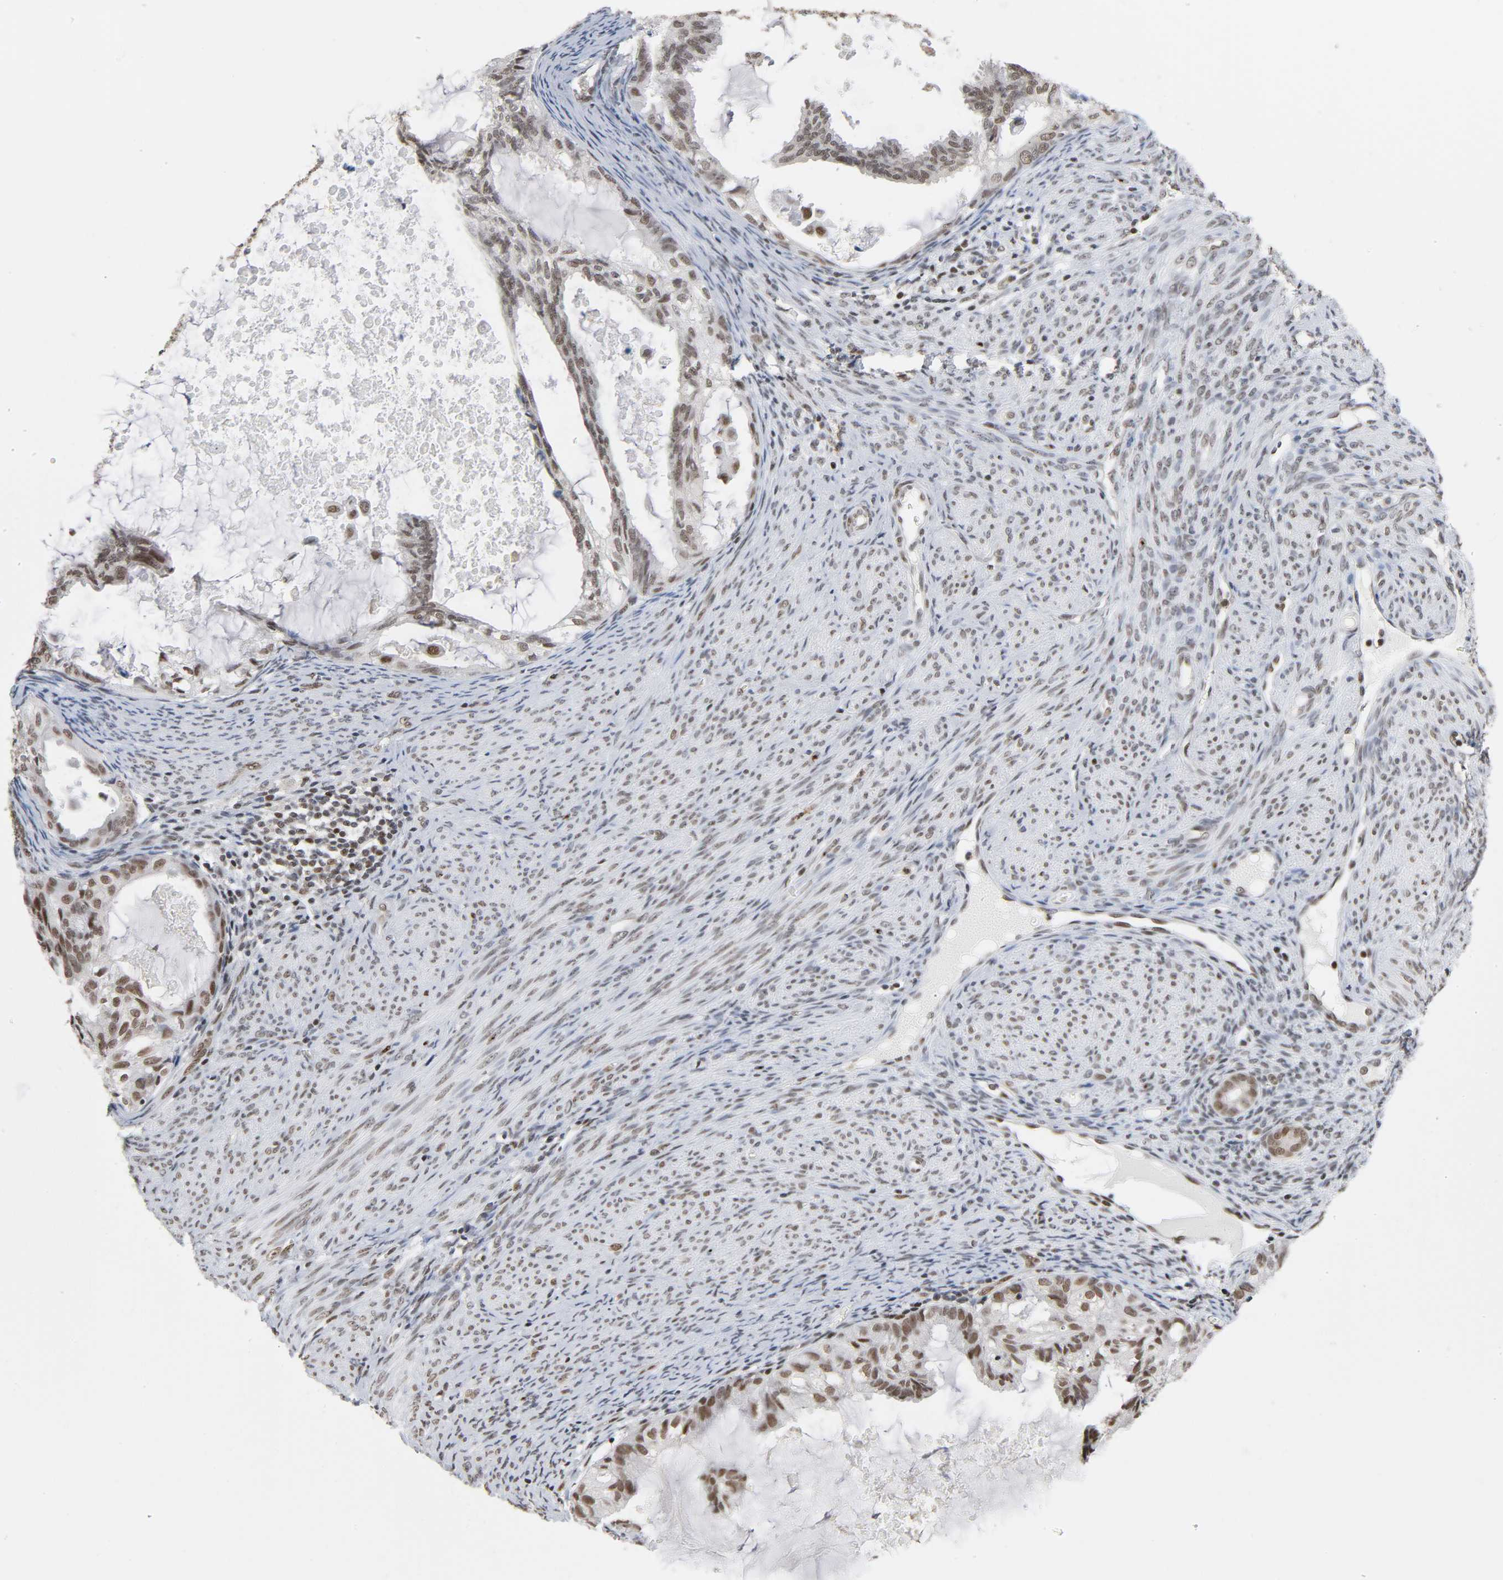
{"staining": {"intensity": "moderate", "quantity": ">75%", "location": "nuclear"}, "tissue": "cervical cancer", "cell_type": "Tumor cells", "image_type": "cancer", "snomed": [{"axis": "morphology", "description": "Normal tissue, NOS"}, {"axis": "morphology", "description": "Adenocarcinoma, NOS"}, {"axis": "topography", "description": "Cervix"}, {"axis": "topography", "description": "Endometrium"}], "caption": "A micrograph of human cervical cancer (adenocarcinoma) stained for a protein reveals moderate nuclear brown staining in tumor cells. Using DAB (3,3'-diaminobenzidine) (brown) and hematoxylin (blue) stains, captured at high magnification using brightfield microscopy.", "gene": "SUMO1", "patient": {"sex": "female", "age": 86}}